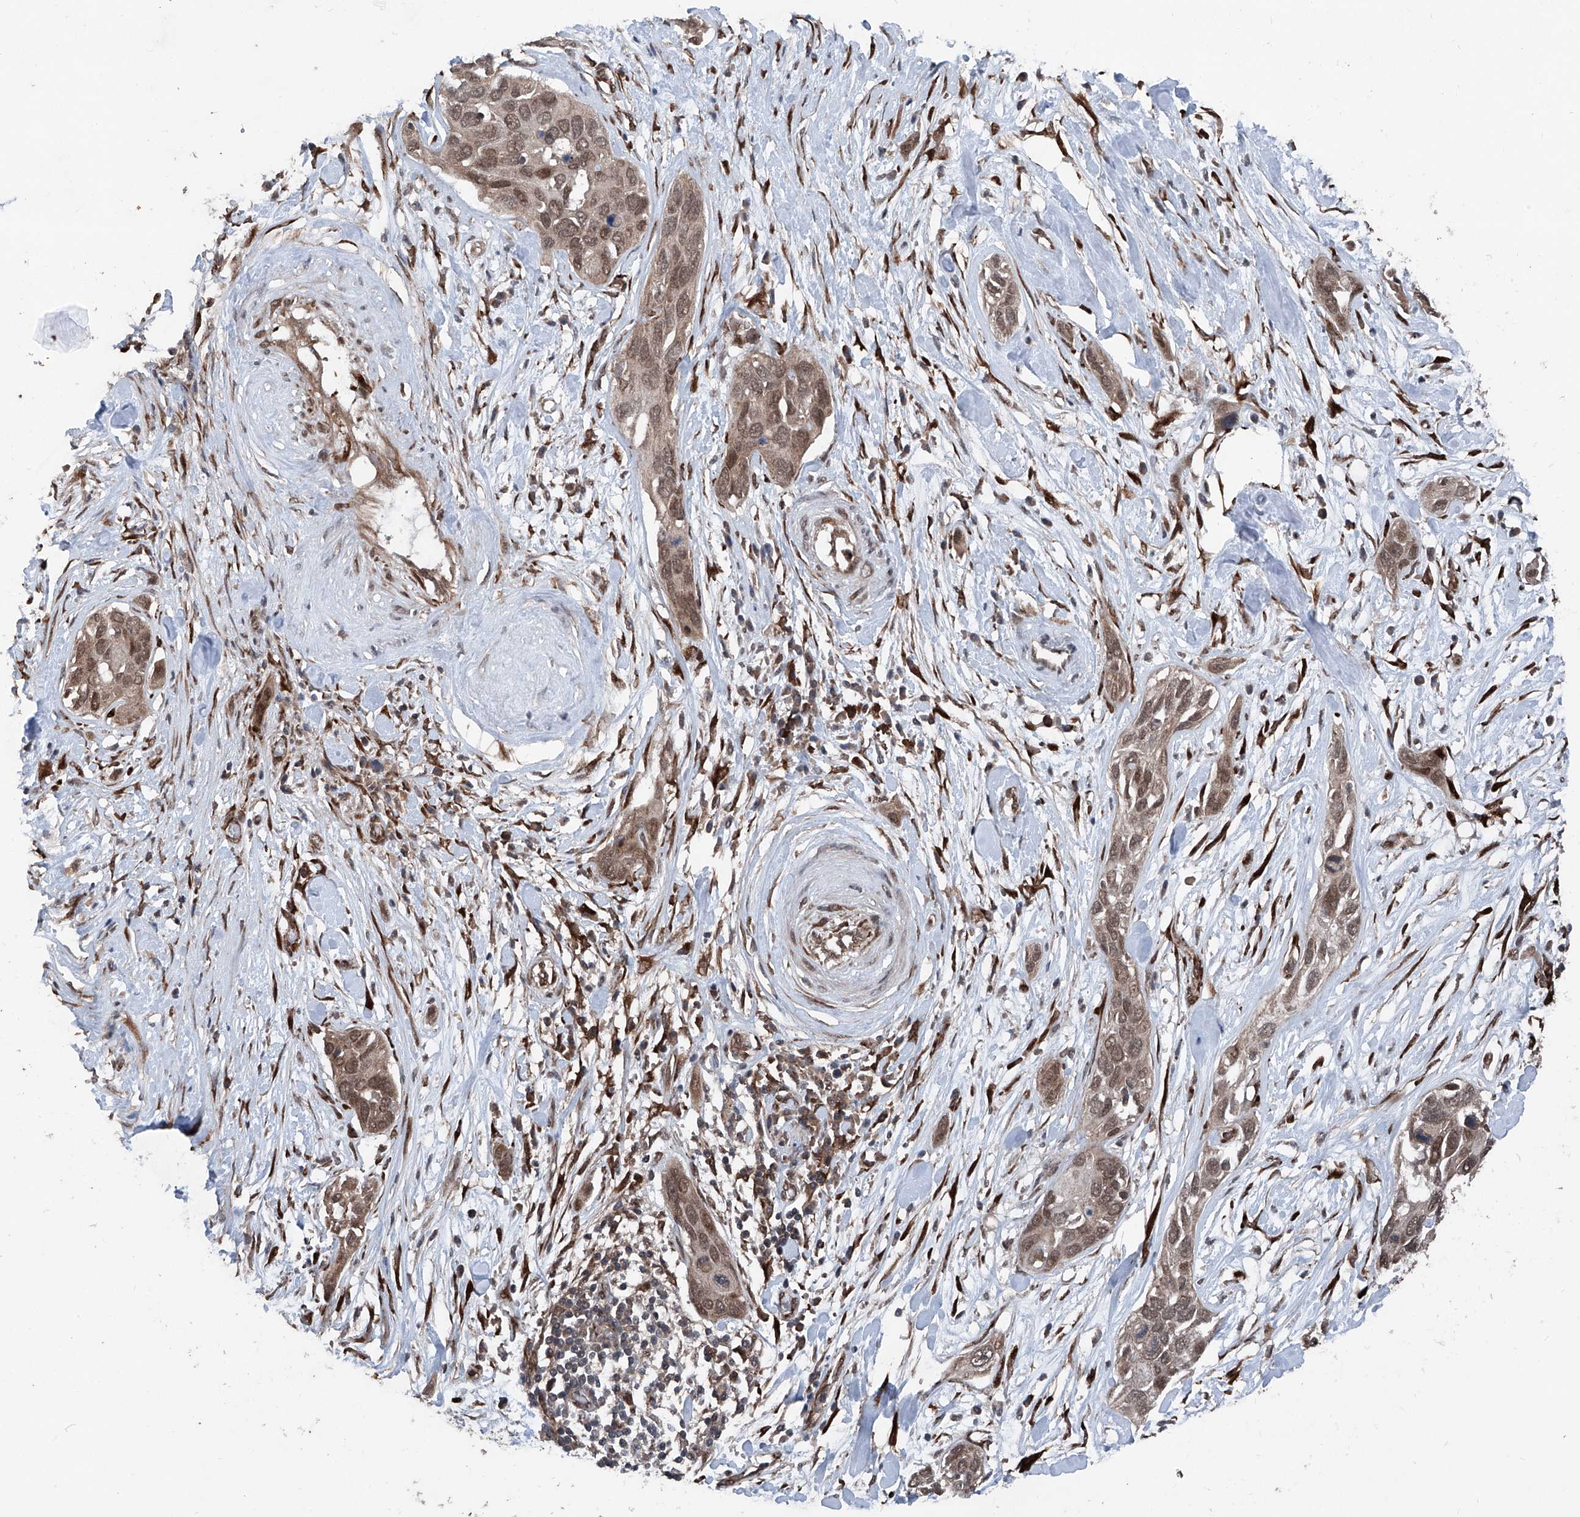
{"staining": {"intensity": "moderate", "quantity": ">75%", "location": "cytoplasmic/membranous,nuclear"}, "tissue": "pancreatic cancer", "cell_type": "Tumor cells", "image_type": "cancer", "snomed": [{"axis": "morphology", "description": "Adenocarcinoma, NOS"}, {"axis": "topography", "description": "Pancreas"}], "caption": "Immunohistochemistry staining of pancreatic adenocarcinoma, which exhibits medium levels of moderate cytoplasmic/membranous and nuclear positivity in about >75% of tumor cells indicating moderate cytoplasmic/membranous and nuclear protein positivity. The staining was performed using DAB (3,3'-diaminobenzidine) (brown) for protein detection and nuclei were counterstained in hematoxylin (blue).", "gene": "COA7", "patient": {"sex": "female", "age": 60}}